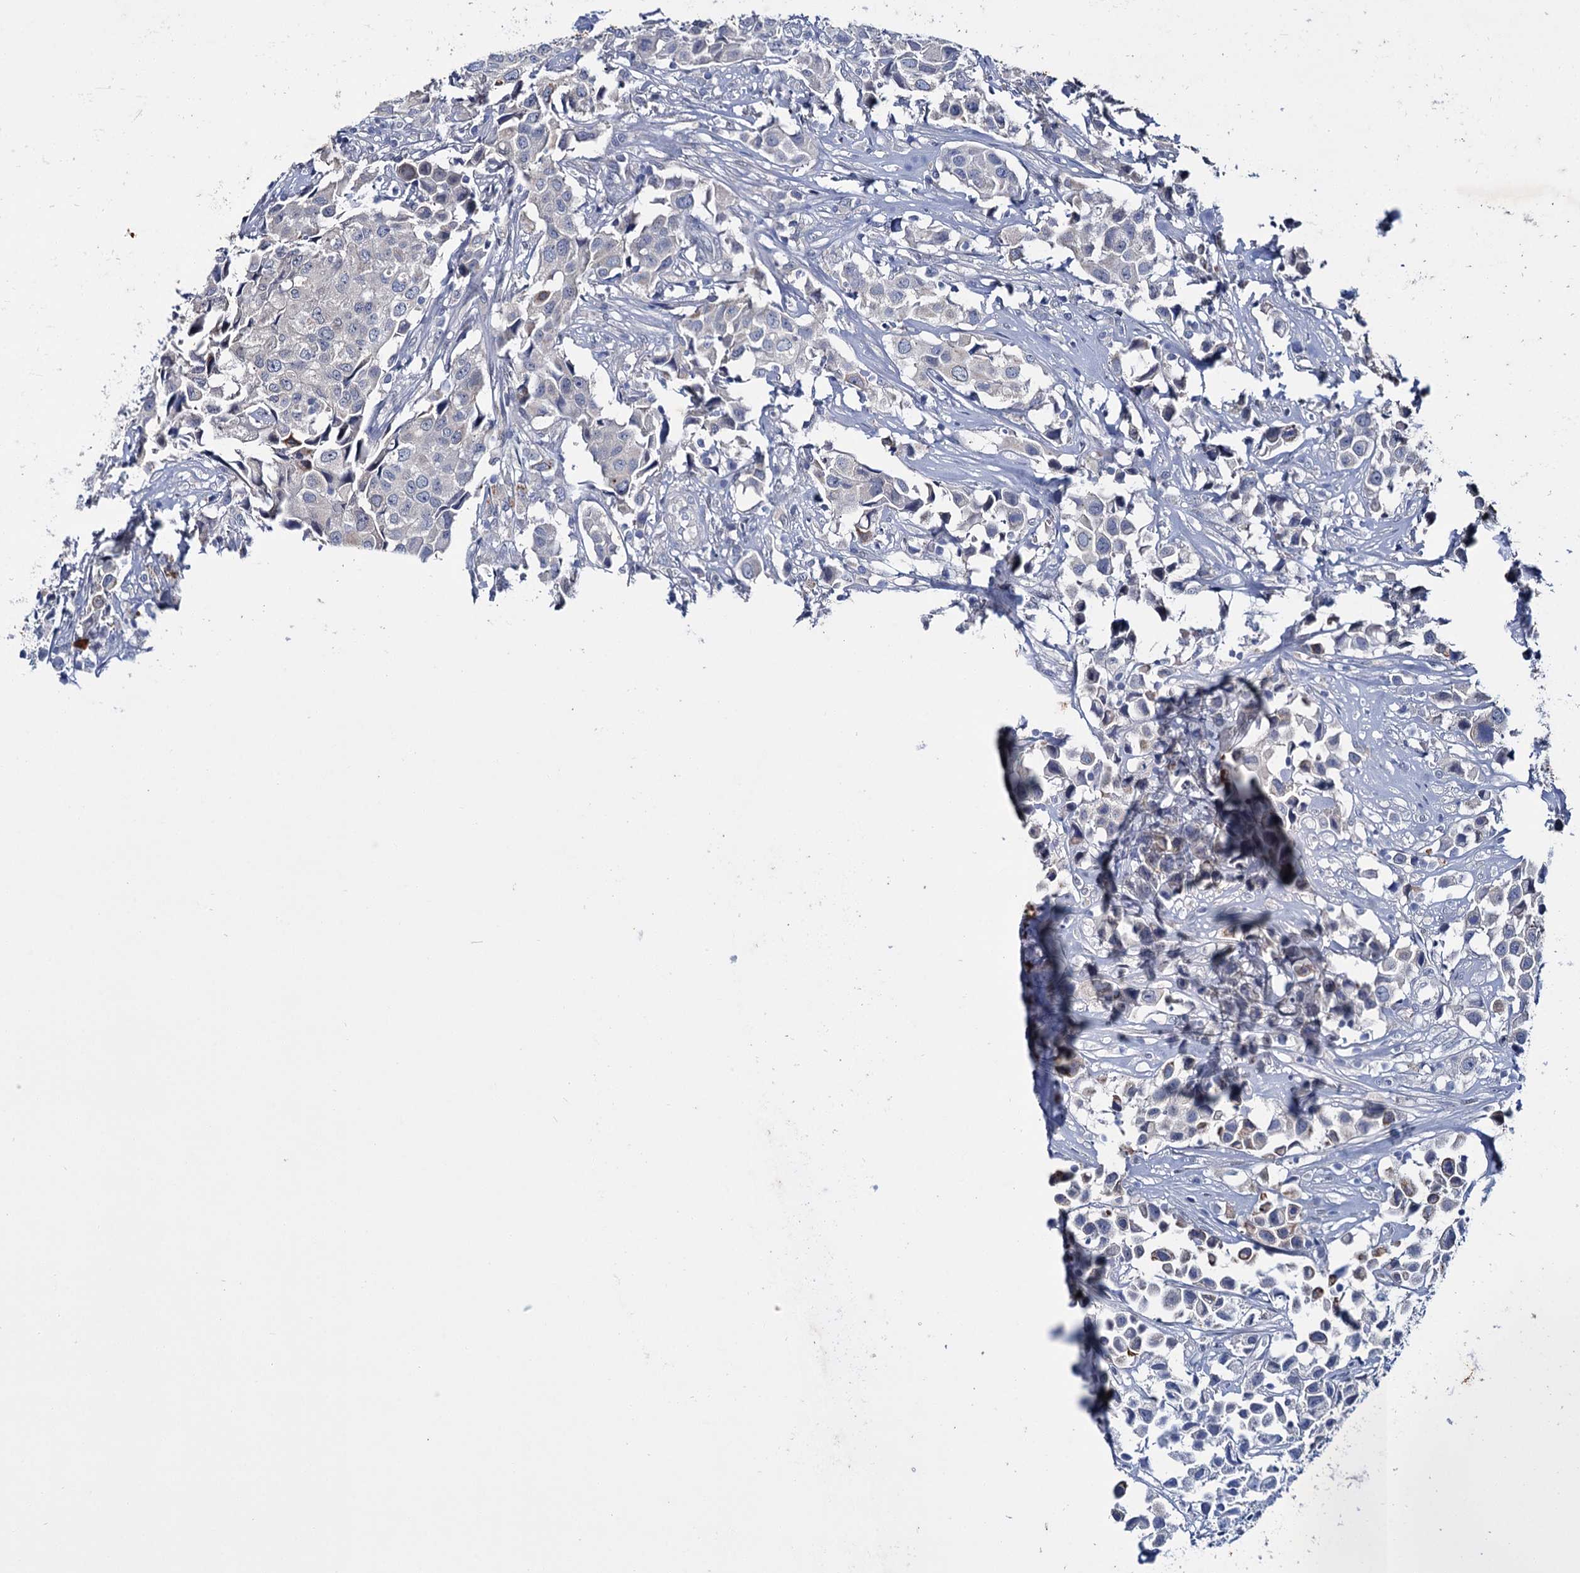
{"staining": {"intensity": "negative", "quantity": "none", "location": "none"}, "tissue": "urothelial cancer", "cell_type": "Tumor cells", "image_type": "cancer", "snomed": [{"axis": "morphology", "description": "Urothelial carcinoma, High grade"}, {"axis": "topography", "description": "Urinary bladder"}], "caption": "A high-resolution photomicrograph shows immunohistochemistry staining of urothelial carcinoma (high-grade), which displays no significant staining in tumor cells.", "gene": "LYZL4", "patient": {"sex": "female", "age": 75}}